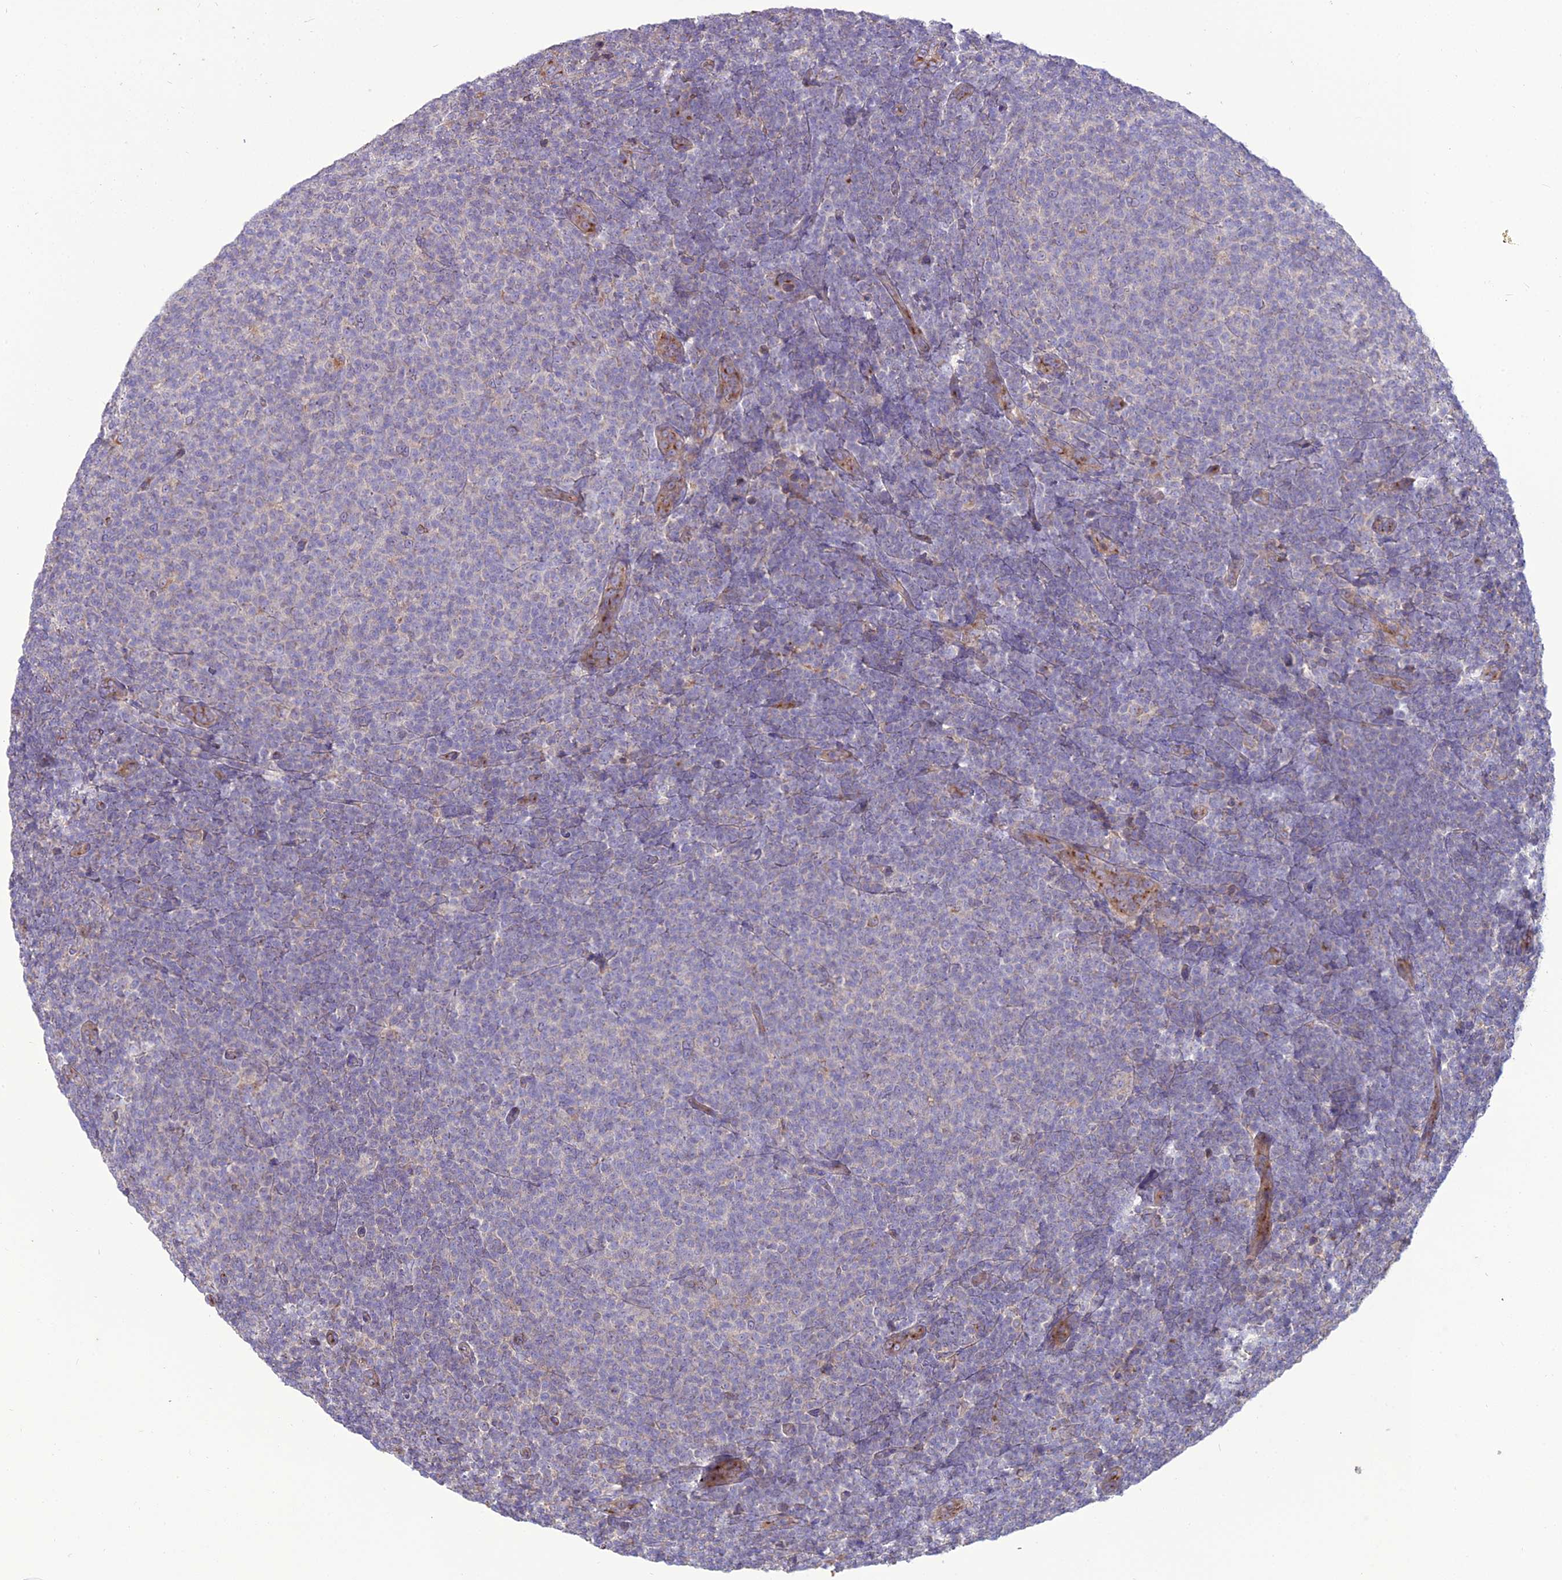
{"staining": {"intensity": "negative", "quantity": "none", "location": "none"}, "tissue": "lymphoma", "cell_type": "Tumor cells", "image_type": "cancer", "snomed": [{"axis": "morphology", "description": "Malignant lymphoma, non-Hodgkin's type, Low grade"}, {"axis": "topography", "description": "Lymph node"}], "caption": "Histopathology image shows no significant protein expression in tumor cells of lymphoma. (DAB (3,3'-diaminobenzidine) immunohistochemistry (IHC) visualized using brightfield microscopy, high magnification).", "gene": "SPRYD7", "patient": {"sex": "male", "age": 66}}